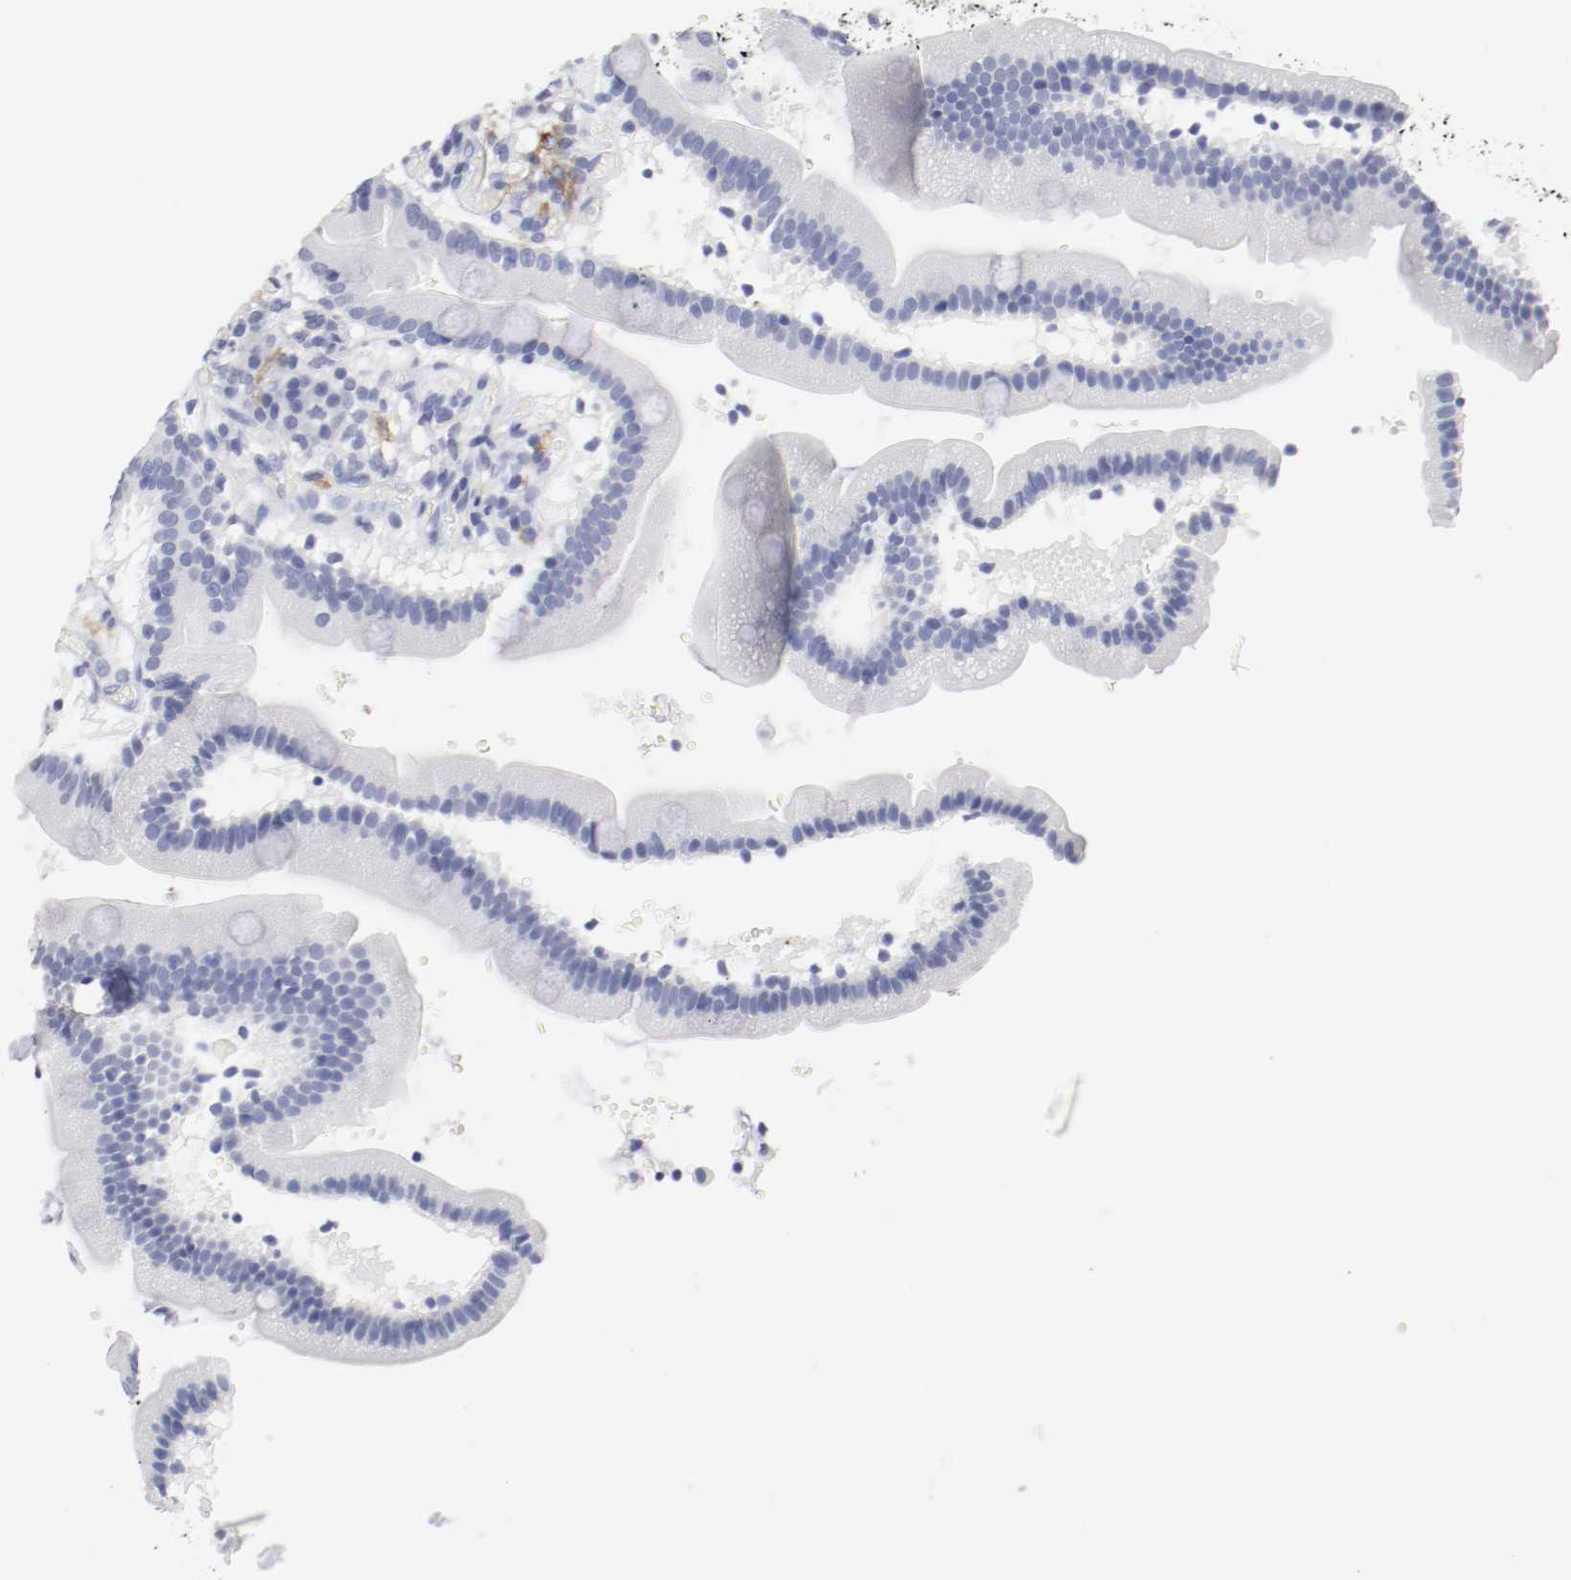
{"staining": {"intensity": "negative", "quantity": "none", "location": "none"}, "tissue": "duodenum", "cell_type": "Glandular cells", "image_type": "normal", "snomed": [{"axis": "morphology", "description": "Normal tissue, NOS"}, {"axis": "topography", "description": "Duodenum"}], "caption": "An immunohistochemistry (IHC) micrograph of unremarkable duodenum is shown. There is no staining in glandular cells of duodenum.", "gene": "ITGAX", "patient": {"sex": "male", "age": 66}}